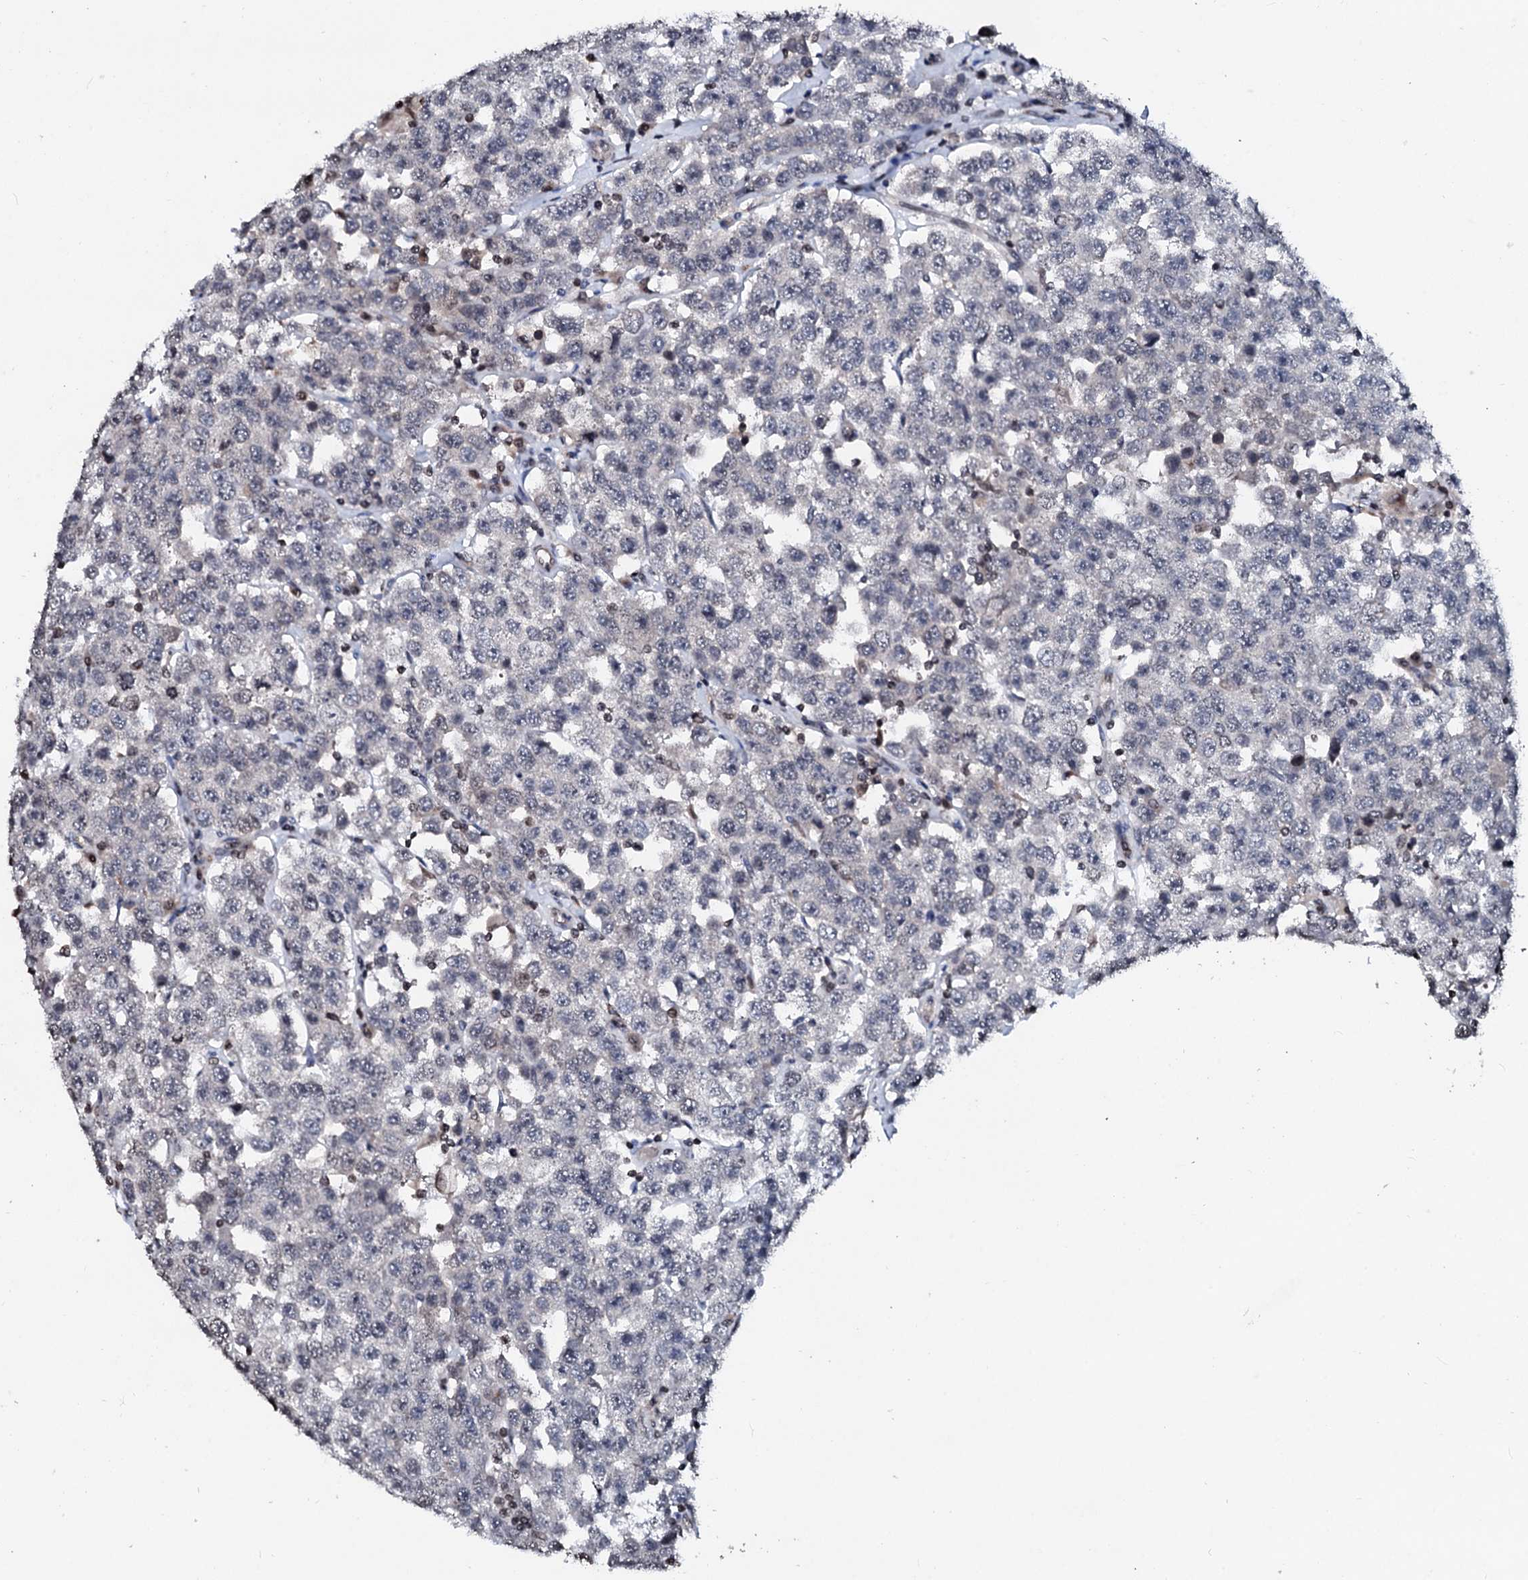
{"staining": {"intensity": "negative", "quantity": "none", "location": "none"}, "tissue": "testis cancer", "cell_type": "Tumor cells", "image_type": "cancer", "snomed": [{"axis": "morphology", "description": "Seminoma, NOS"}, {"axis": "topography", "description": "Testis"}], "caption": "Testis cancer (seminoma) was stained to show a protein in brown. There is no significant staining in tumor cells.", "gene": "LSM11", "patient": {"sex": "male", "age": 28}}